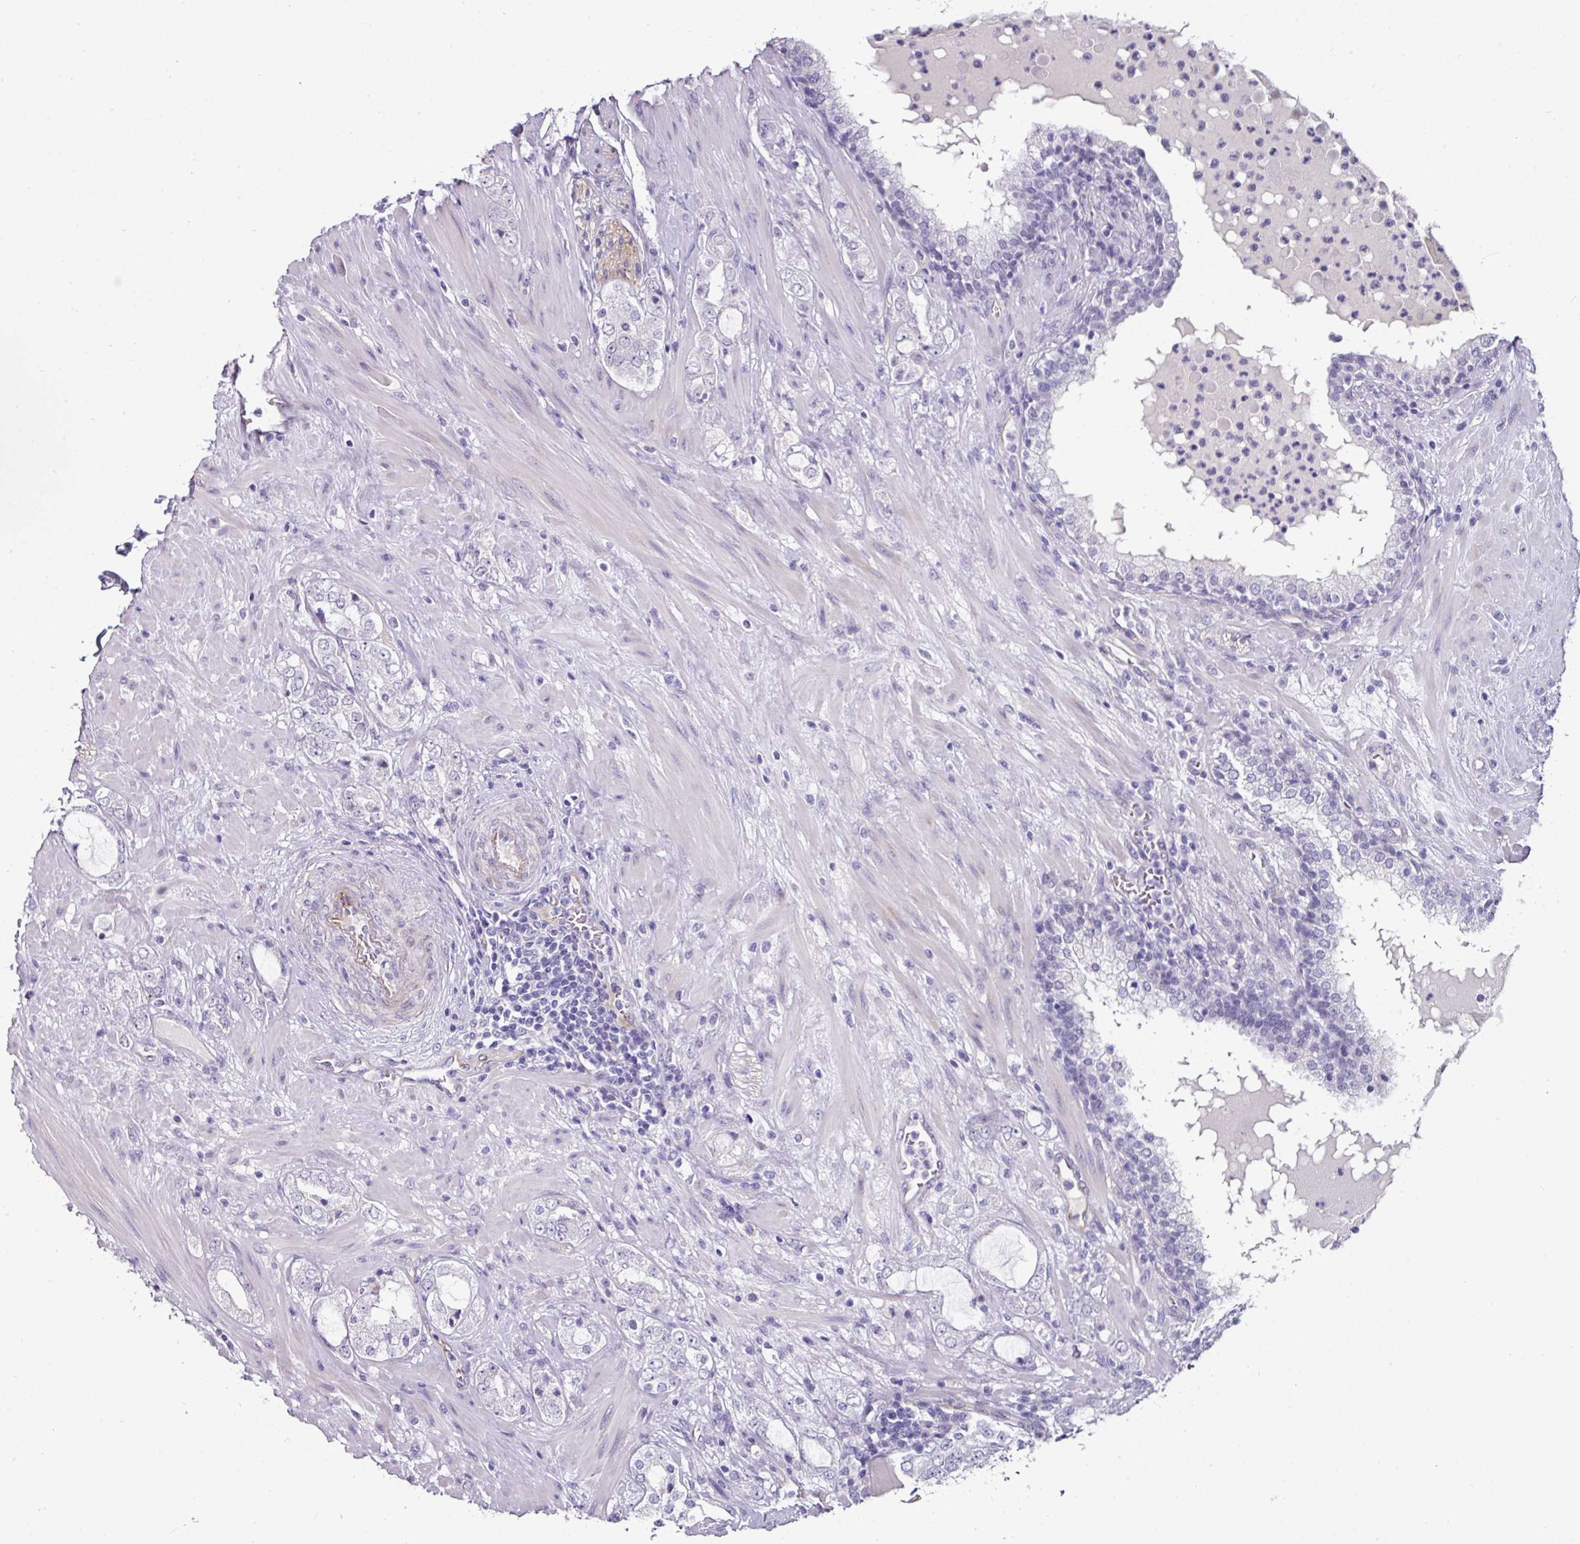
{"staining": {"intensity": "negative", "quantity": "none", "location": "none"}, "tissue": "prostate cancer", "cell_type": "Tumor cells", "image_type": "cancer", "snomed": [{"axis": "morphology", "description": "Adenocarcinoma, High grade"}, {"axis": "topography", "description": "Prostate"}], "caption": "Tumor cells show no significant protein positivity in prostate cancer. (DAB IHC visualized using brightfield microscopy, high magnification).", "gene": "EYA3", "patient": {"sex": "male", "age": 64}}